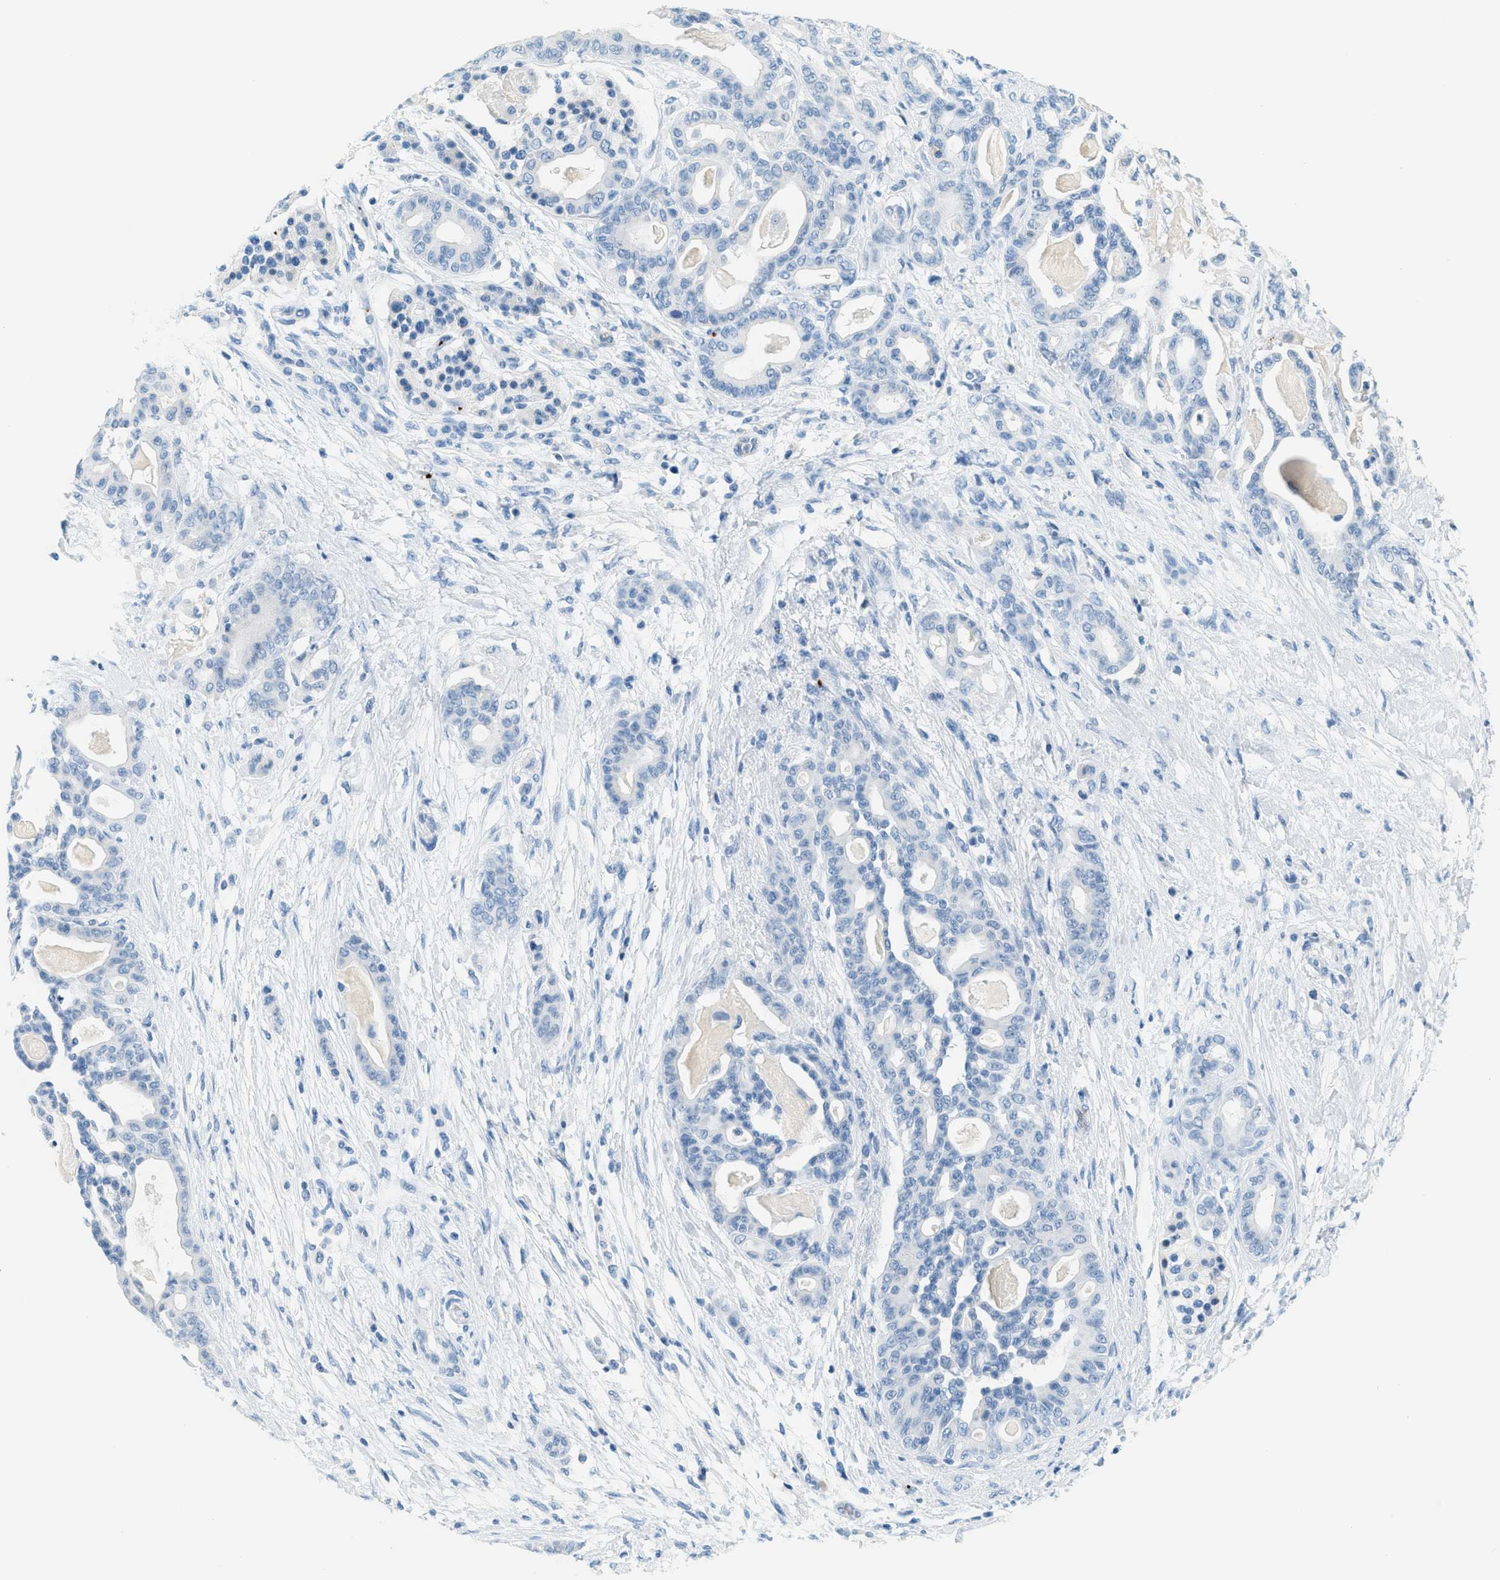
{"staining": {"intensity": "negative", "quantity": "none", "location": "none"}, "tissue": "pancreatic cancer", "cell_type": "Tumor cells", "image_type": "cancer", "snomed": [{"axis": "morphology", "description": "Adenocarcinoma, NOS"}, {"axis": "topography", "description": "Pancreas"}], "caption": "A histopathology image of human adenocarcinoma (pancreatic) is negative for staining in tumor cells. The staining is performed using DAB (3,3'-diaminobenzidine) brown chromogen with nuclei counter-stained in using hematoxylin.", "gene": "PPBP", "patient": {"sex": "male", "age": 63}}